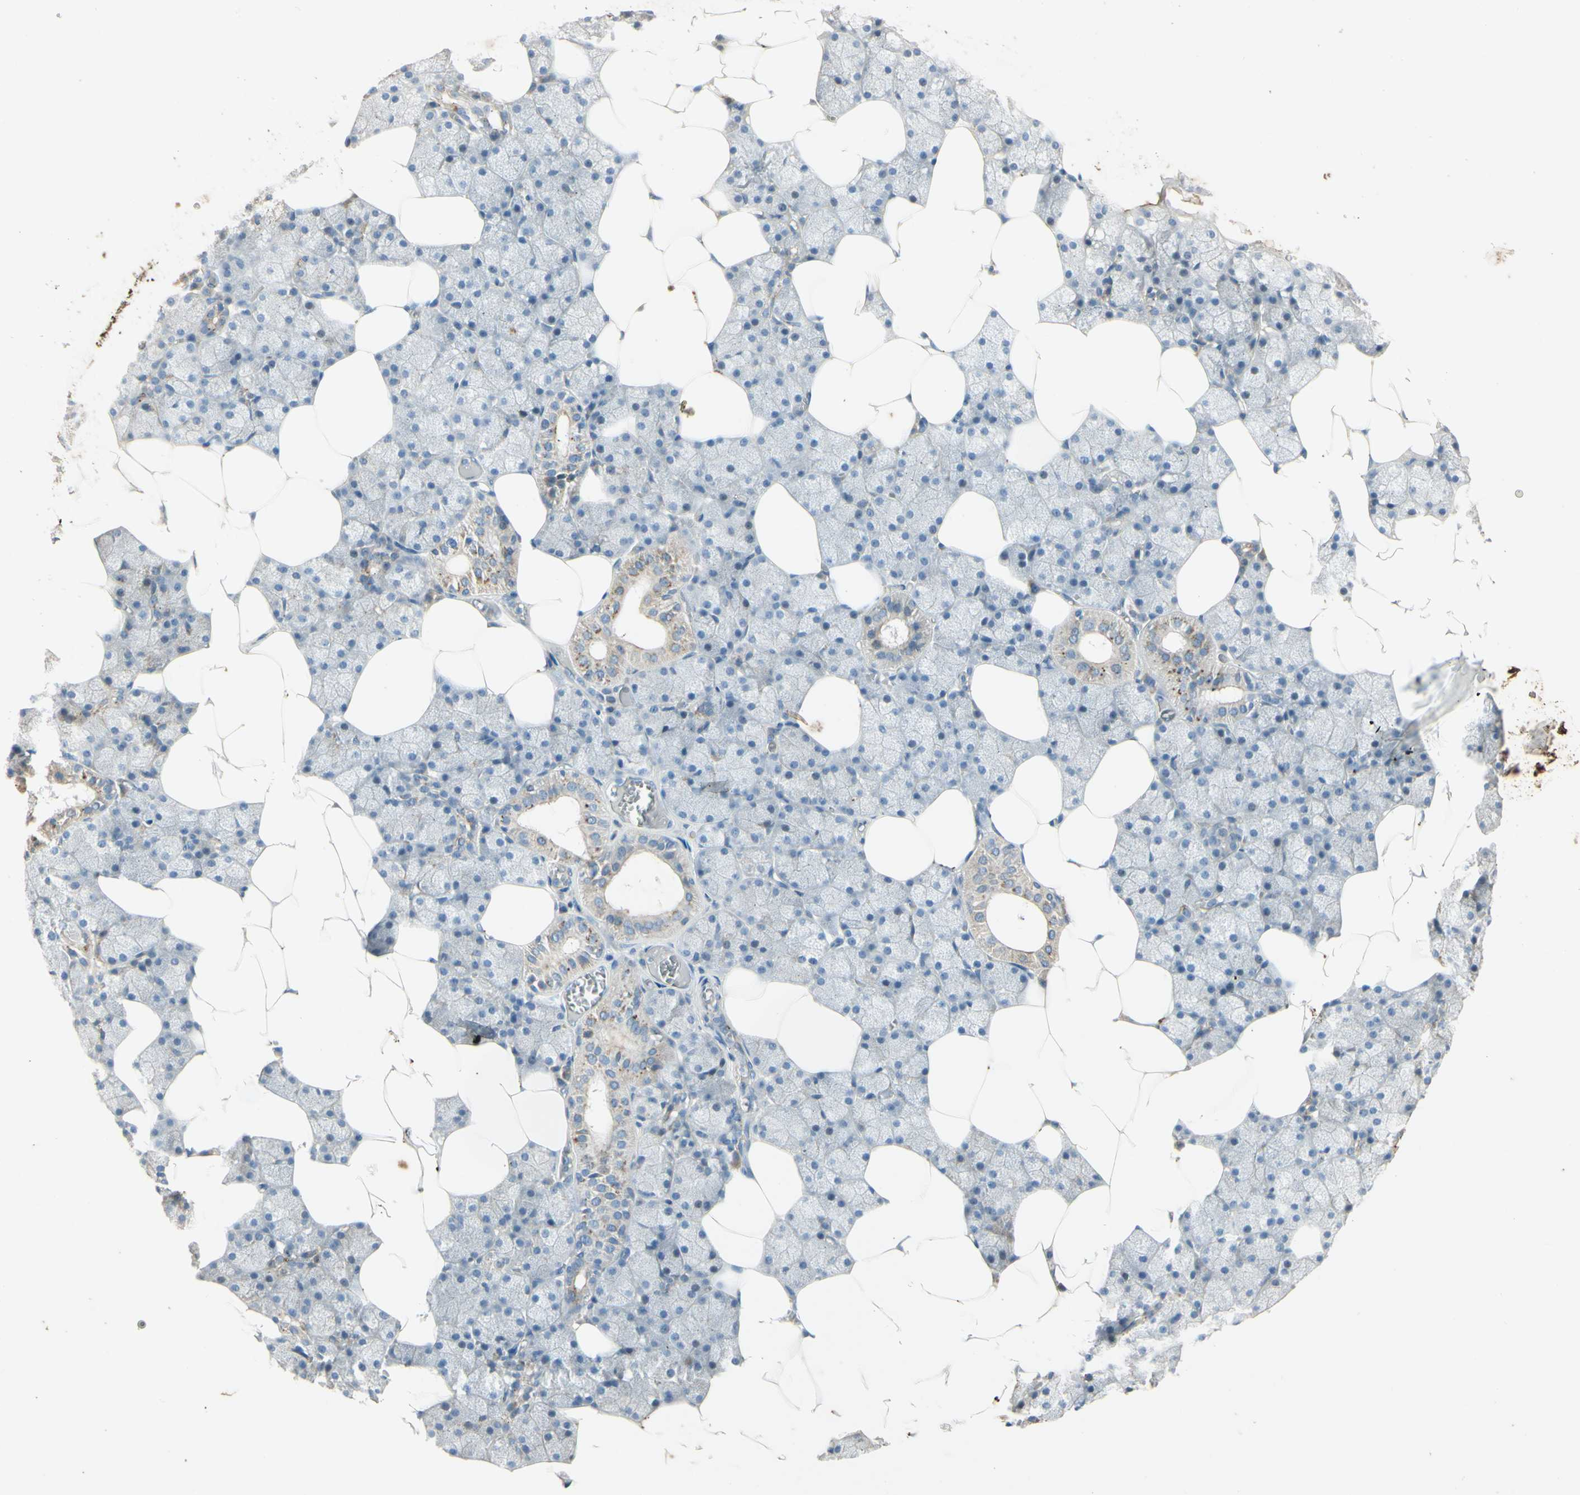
{"staining": {"intensity": "moderate", "quantity": "25%-75%", "location": "cytoplasmic/membranous"}, "tissue": "salivary gland", "cell_type": "Glandular cells", "image_type": "normal", "snomed": [{"axis": "morphology", "description": "Normal tissue, NOS"}, {"axis": "topography", "description": "Salivary gland"}], "caption": "This photomicrograph exhibits IHC staining of benign human salivary gland, with medium moderate cytoplasmic/membranous staining in approximately 25%-75% of glandular cells.", "gene": "ANGPTL1", "patient": {"sex": "male", "age": 62}}